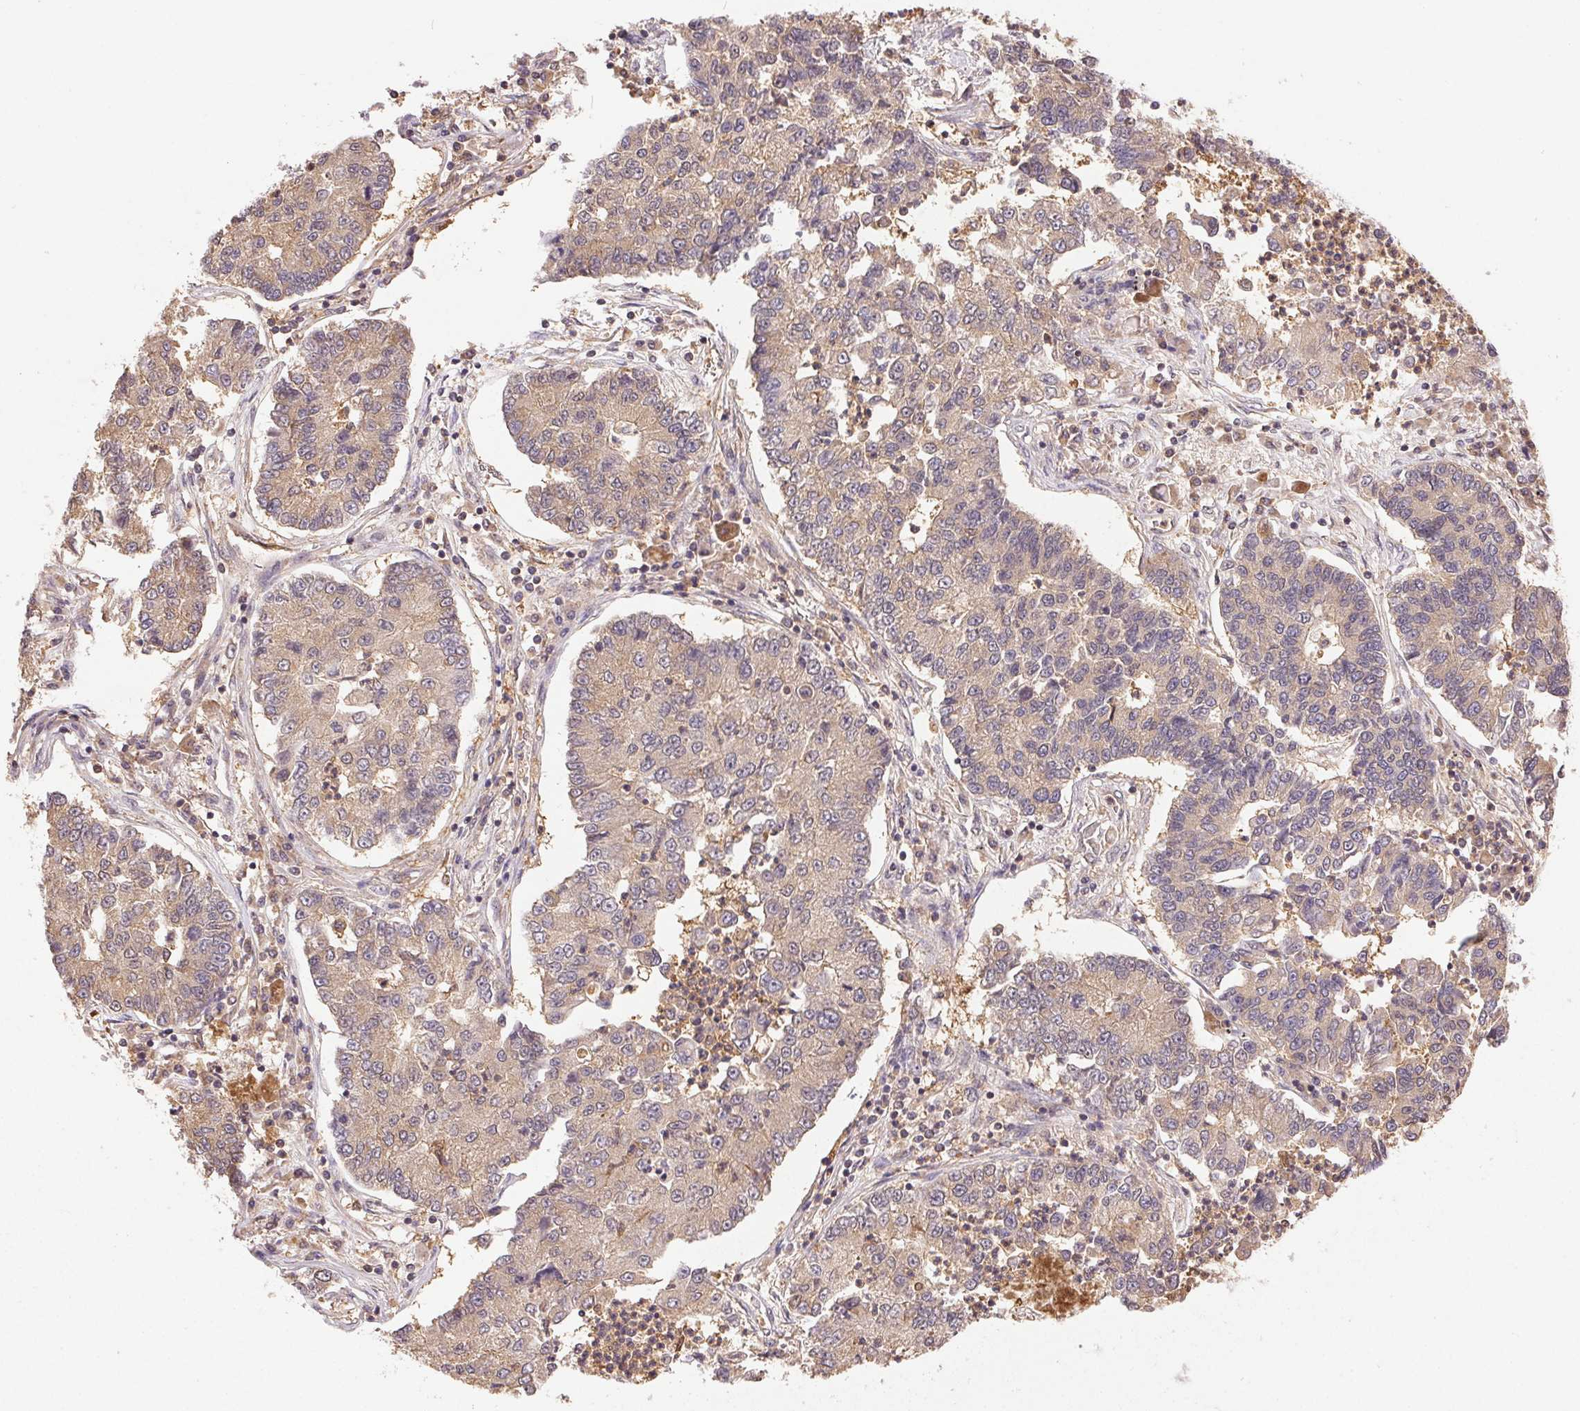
{"staining": {"intensity": "weak", "quantity": "<25%", "location": "cytoplasmic/membranous"}, "tissue": "lung cancer", "cell_type": "Tumor cells", "image_type": "cancer", "snomed": [{"axis": "morphology", "description": "Adenocarcinoma, NOS"}, {"axis": "topography", "description": "Lung"}], "caption": "Lung cancer was stained to show a protein in brown. There is no significant staining in tumor cells.", "gene": "GDI2", "patient": {"sex": "female", "age": 57}}